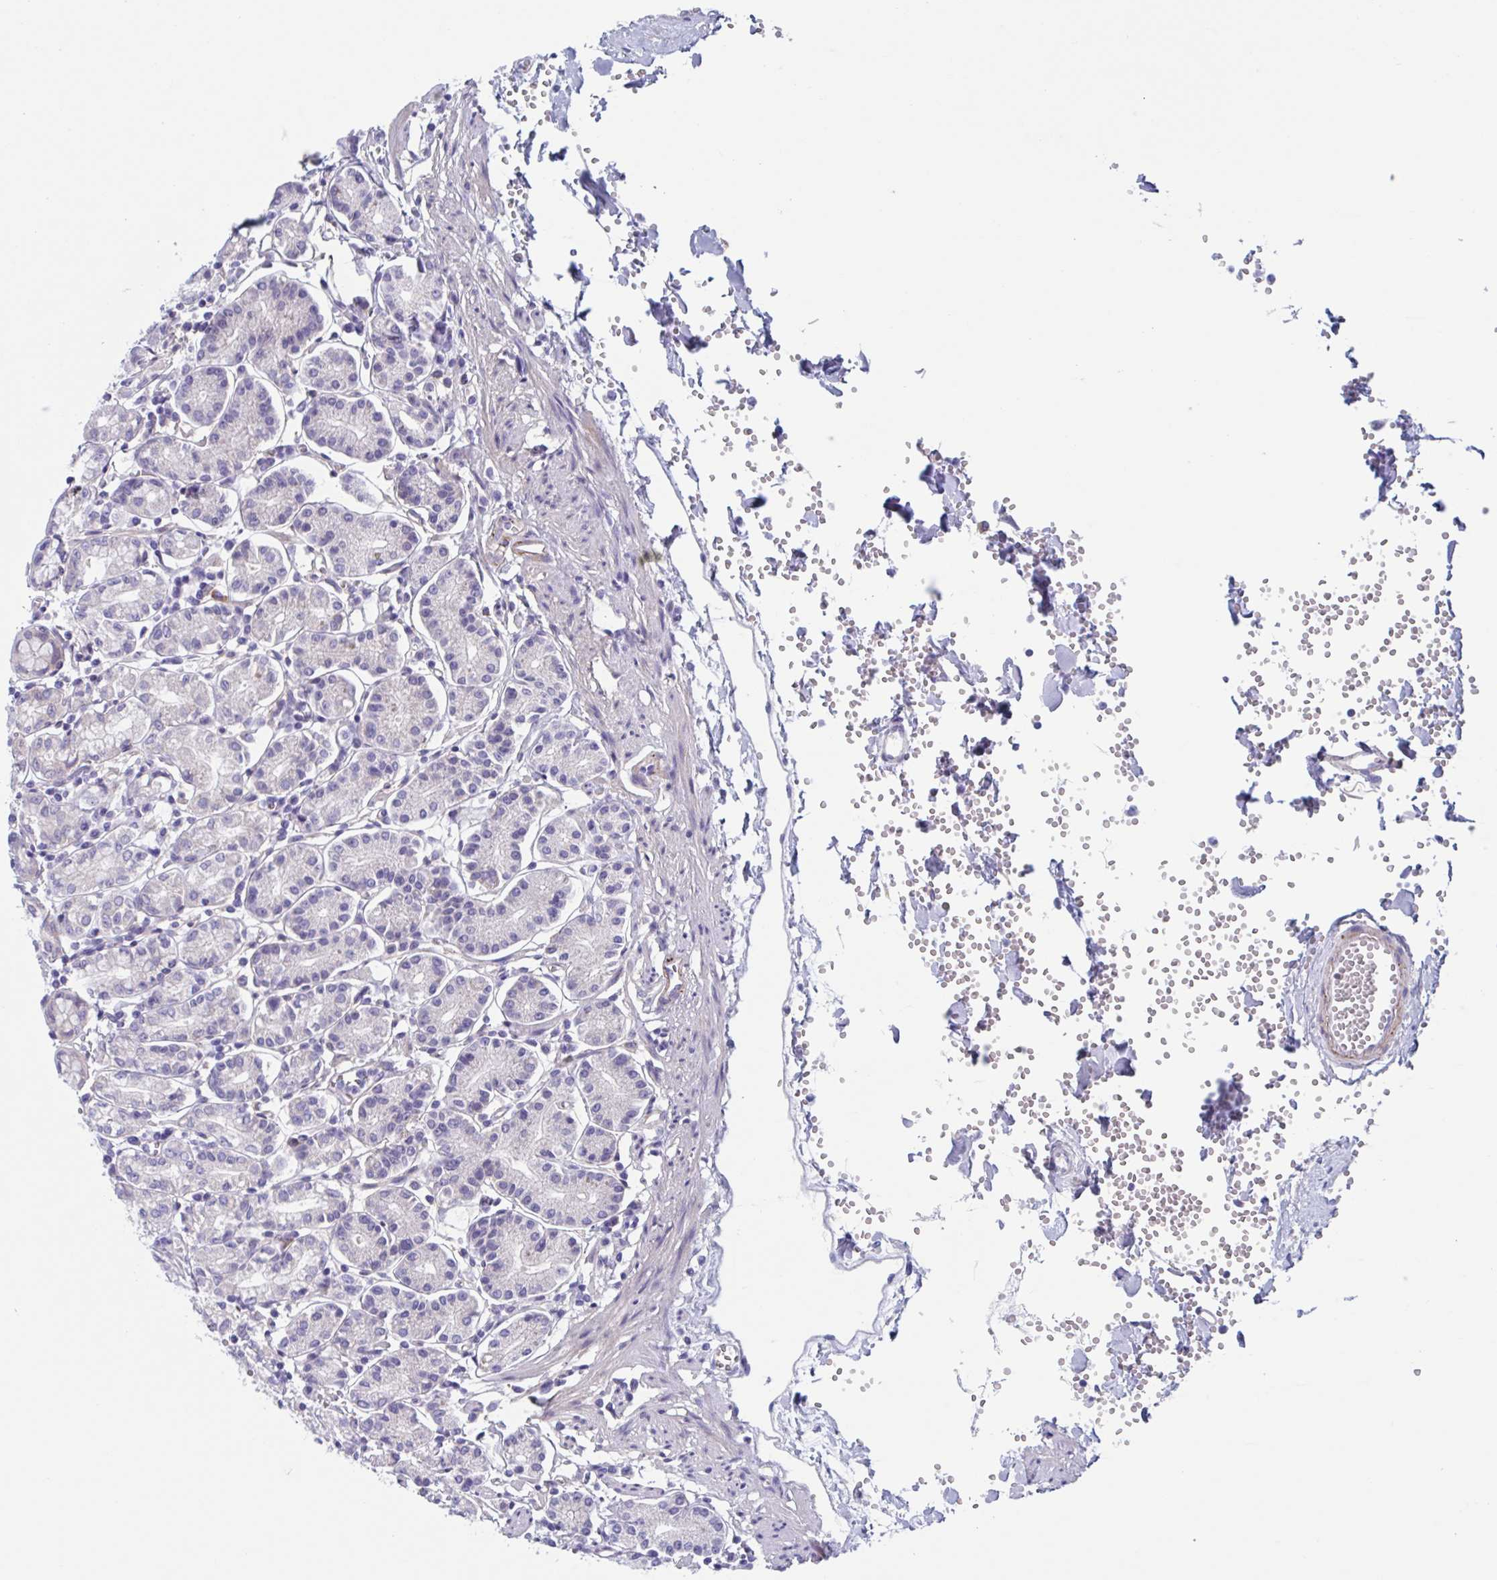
{"staining": {"intensity": "negative", "quantity": "none", "location": "none"}, "tissue": "stomach", "cell_type": "Glandular cells", "image_type": "normal", "snomed": [{"axis": "morphology", "description": "Normal tissue, NOS"}, {"axis": "topography", "description": "Stomach"}], "caption": "DAB (3,3'-diaminobenzidine) immunohistochemical staining of unremarkable human stomach reveals no significant positivity in glandular cells.", "gene": "LPIN3", "patient": {"sex": "female", "age": 62}}